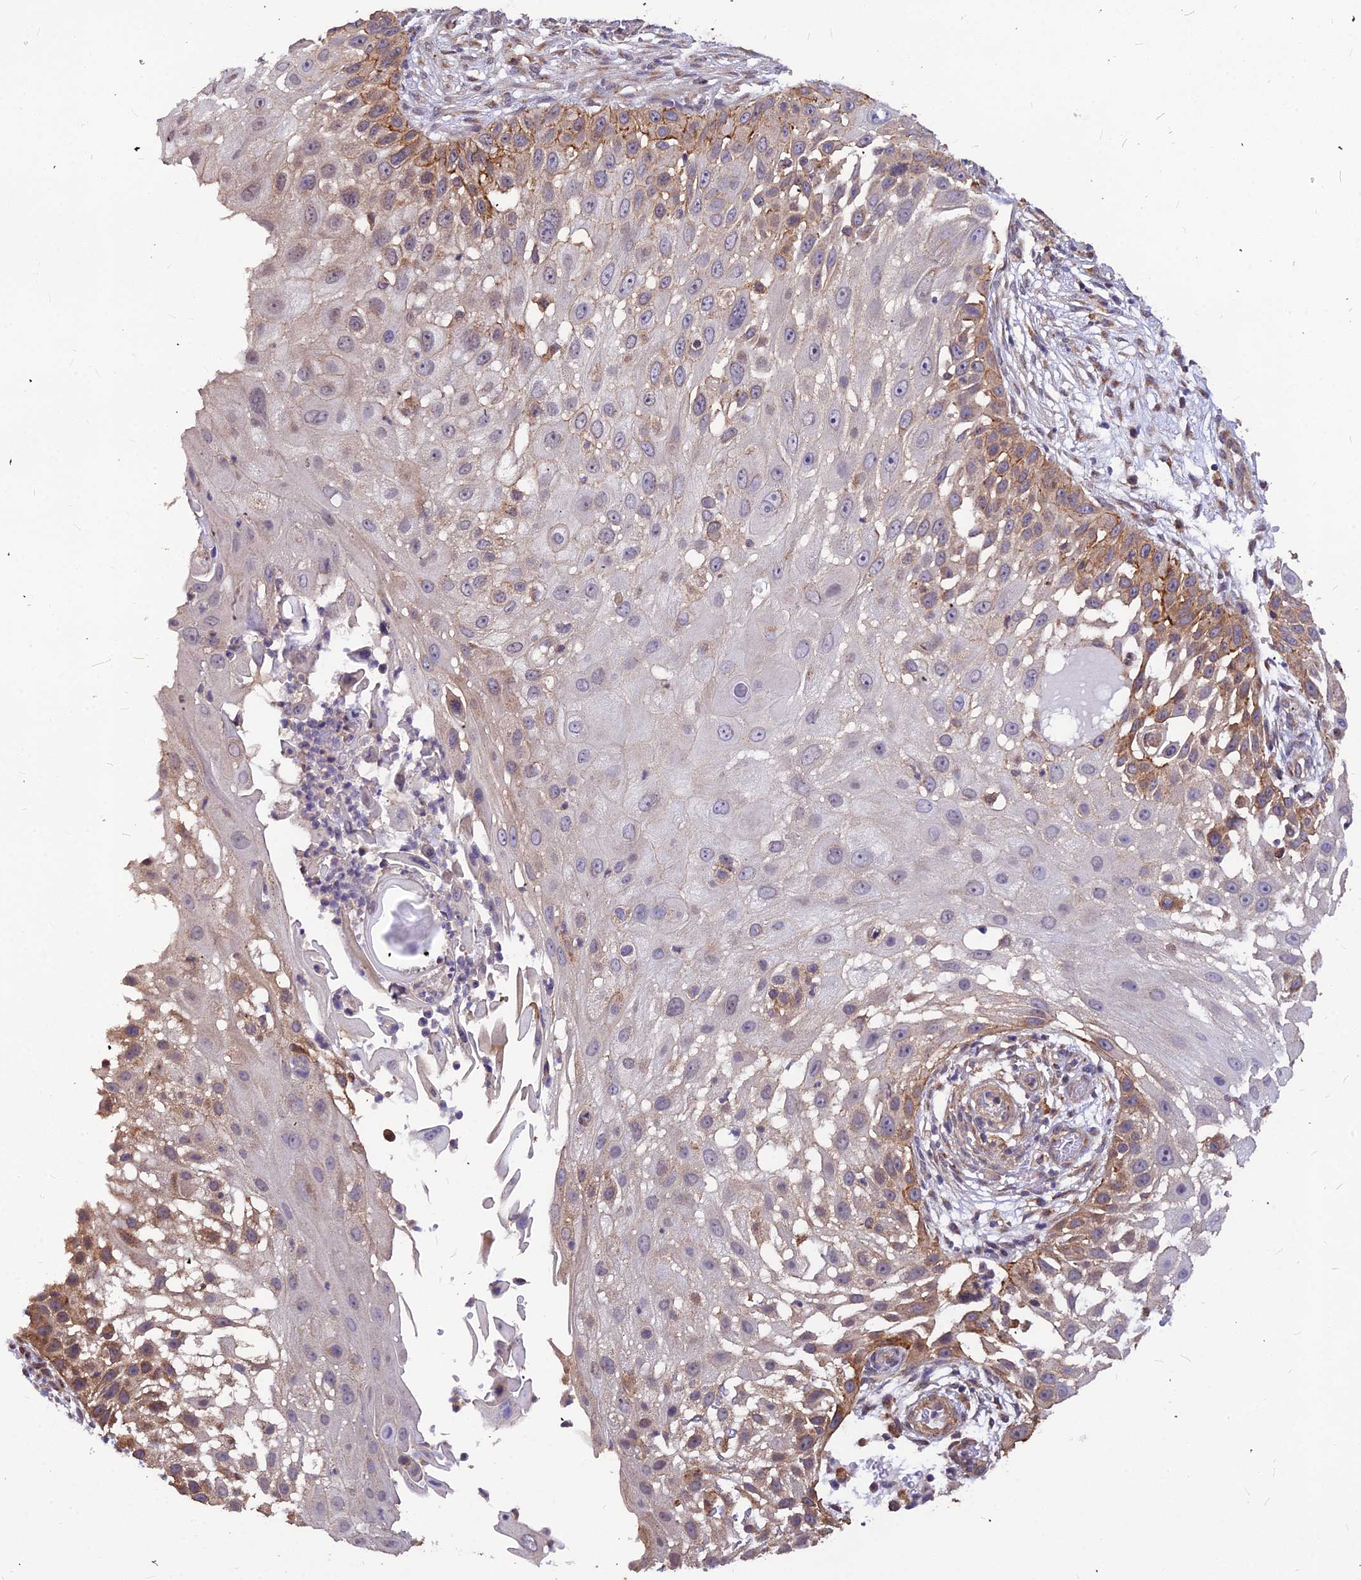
{"staining": {"intensity": "moderate", "quantity": "25%-75%", "location": "cytoplasmic/membranous"}, "tissue": "skin cancer", "cell_type": "Tumor cells", "image_type": "cancer", "snomed": [{"axis": "morphology", "description": "Squamous cell carcinoma, NOS"}, {"axis": "topography", "description": "Skin"}], "caption": "Protein analysis of skin squamous cell carcinoma tissue shows moderate cytoplasmic/membranous positivity in approximately 25%-75% of tumor cells.", "gene": "LEKR1", "patient": {"sex": "female", "age": 44}}